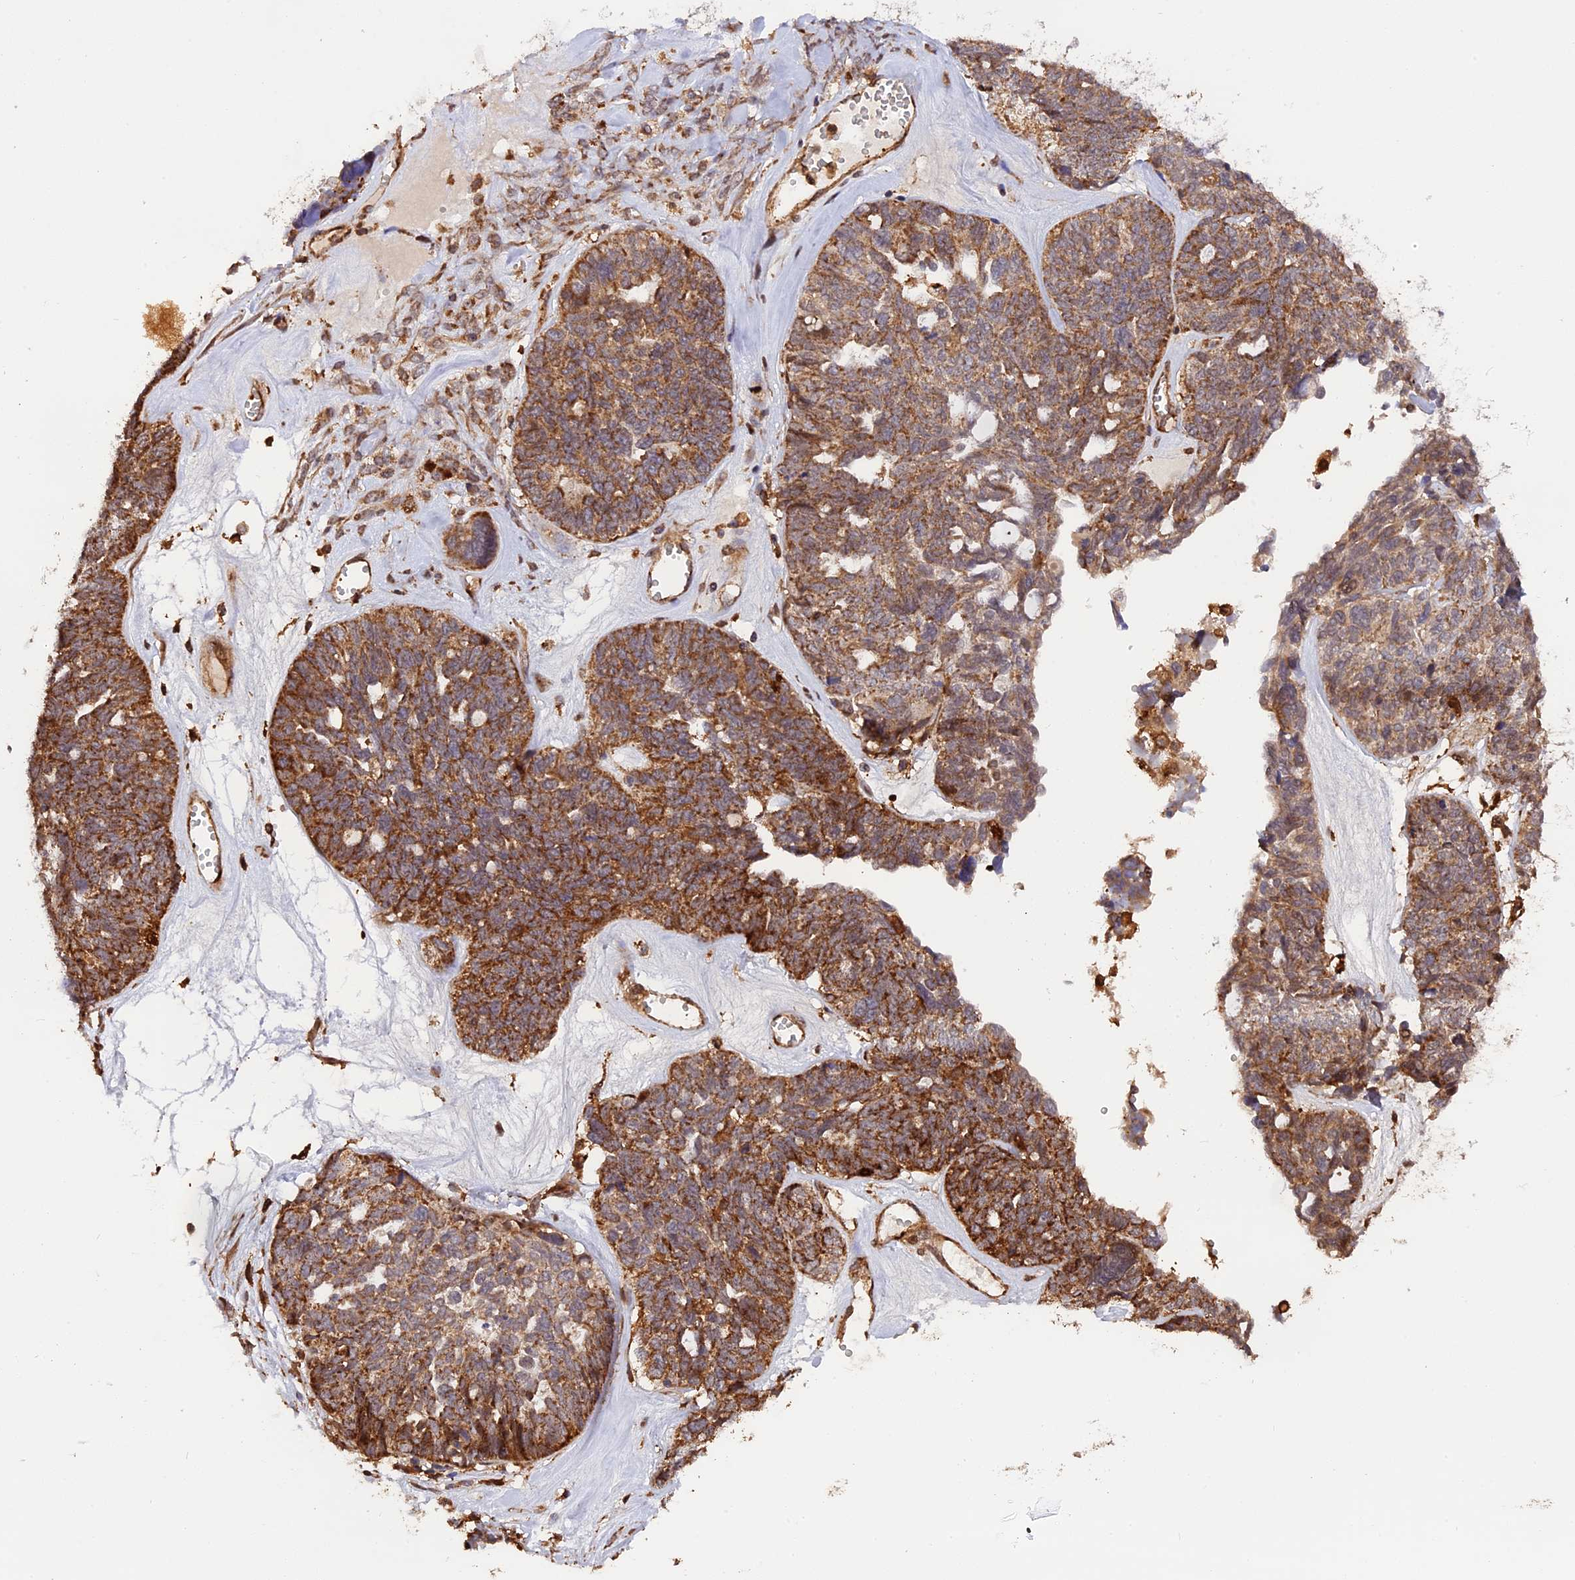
{"staining": {"intensity": "moderate", "quantity": ">75%", "location": "cytoplasmic/membranous"}, "tissue": "ovarian cancer", "cell_type": "Tumor cells", "image_type": "cancer", "snomed": [{"axis": "morphology", "description": "Cystadenocarcinoma, serous, NOS"}, {"axis": "topography", "description": "Ovary"}], "caption": "Immunohistochemistry staining of ovarian serous cystadenocarcinoma, which reveals medium levels of moderate cytoplasmic/membranous staining in approximately >75% of tumor cells indicating moderate cytoplasmic/membranous protein positivity. The staining was performed using DAB (brown) for protein detection and nuclei were counterstained in hematoxylin (blue).", "gene": "HERPUD1", "patient": {"sex": "female", "age": 79}}